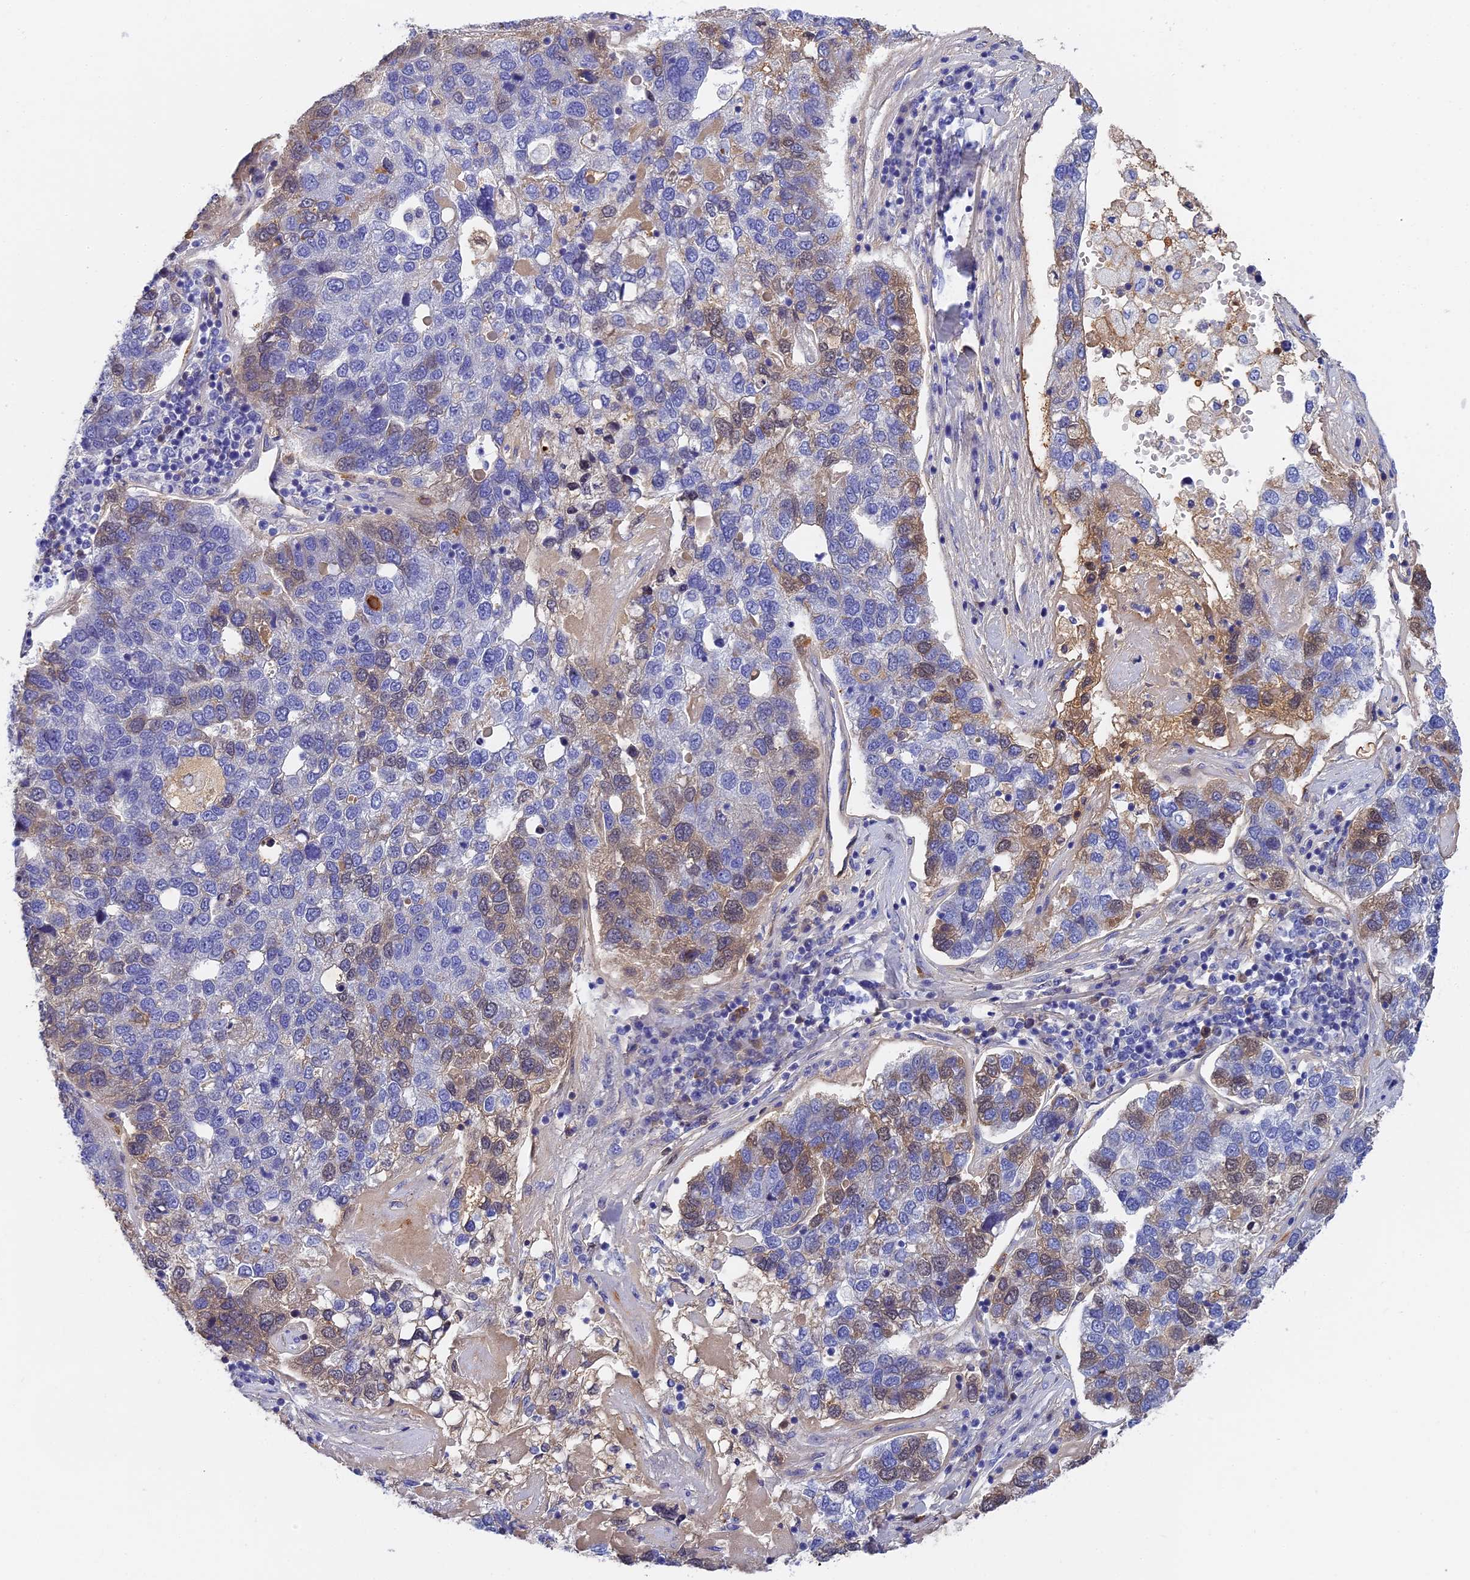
{"staining": {"intensity": "weak", "quantity": "<25%", "location": "cytoplasmic/membranous"}, "tissue": "pancreatic cancer", "cell_type": "Tumor cells", "image_type": "cancer", "snomed": [{"axis": "morphology", "description": "Adenocarcinoma, NOS"}, {"axis": "topography", "description": "Pancreas"}], "caption": "Immunohistochemistry micrograph of neoplastic tissue: human pancreatic cancer stained with DAB reveals no significant protein expression in tumor cells.", "gene": "ITIH1", "patient": {"sex": "female", "age": 61}}